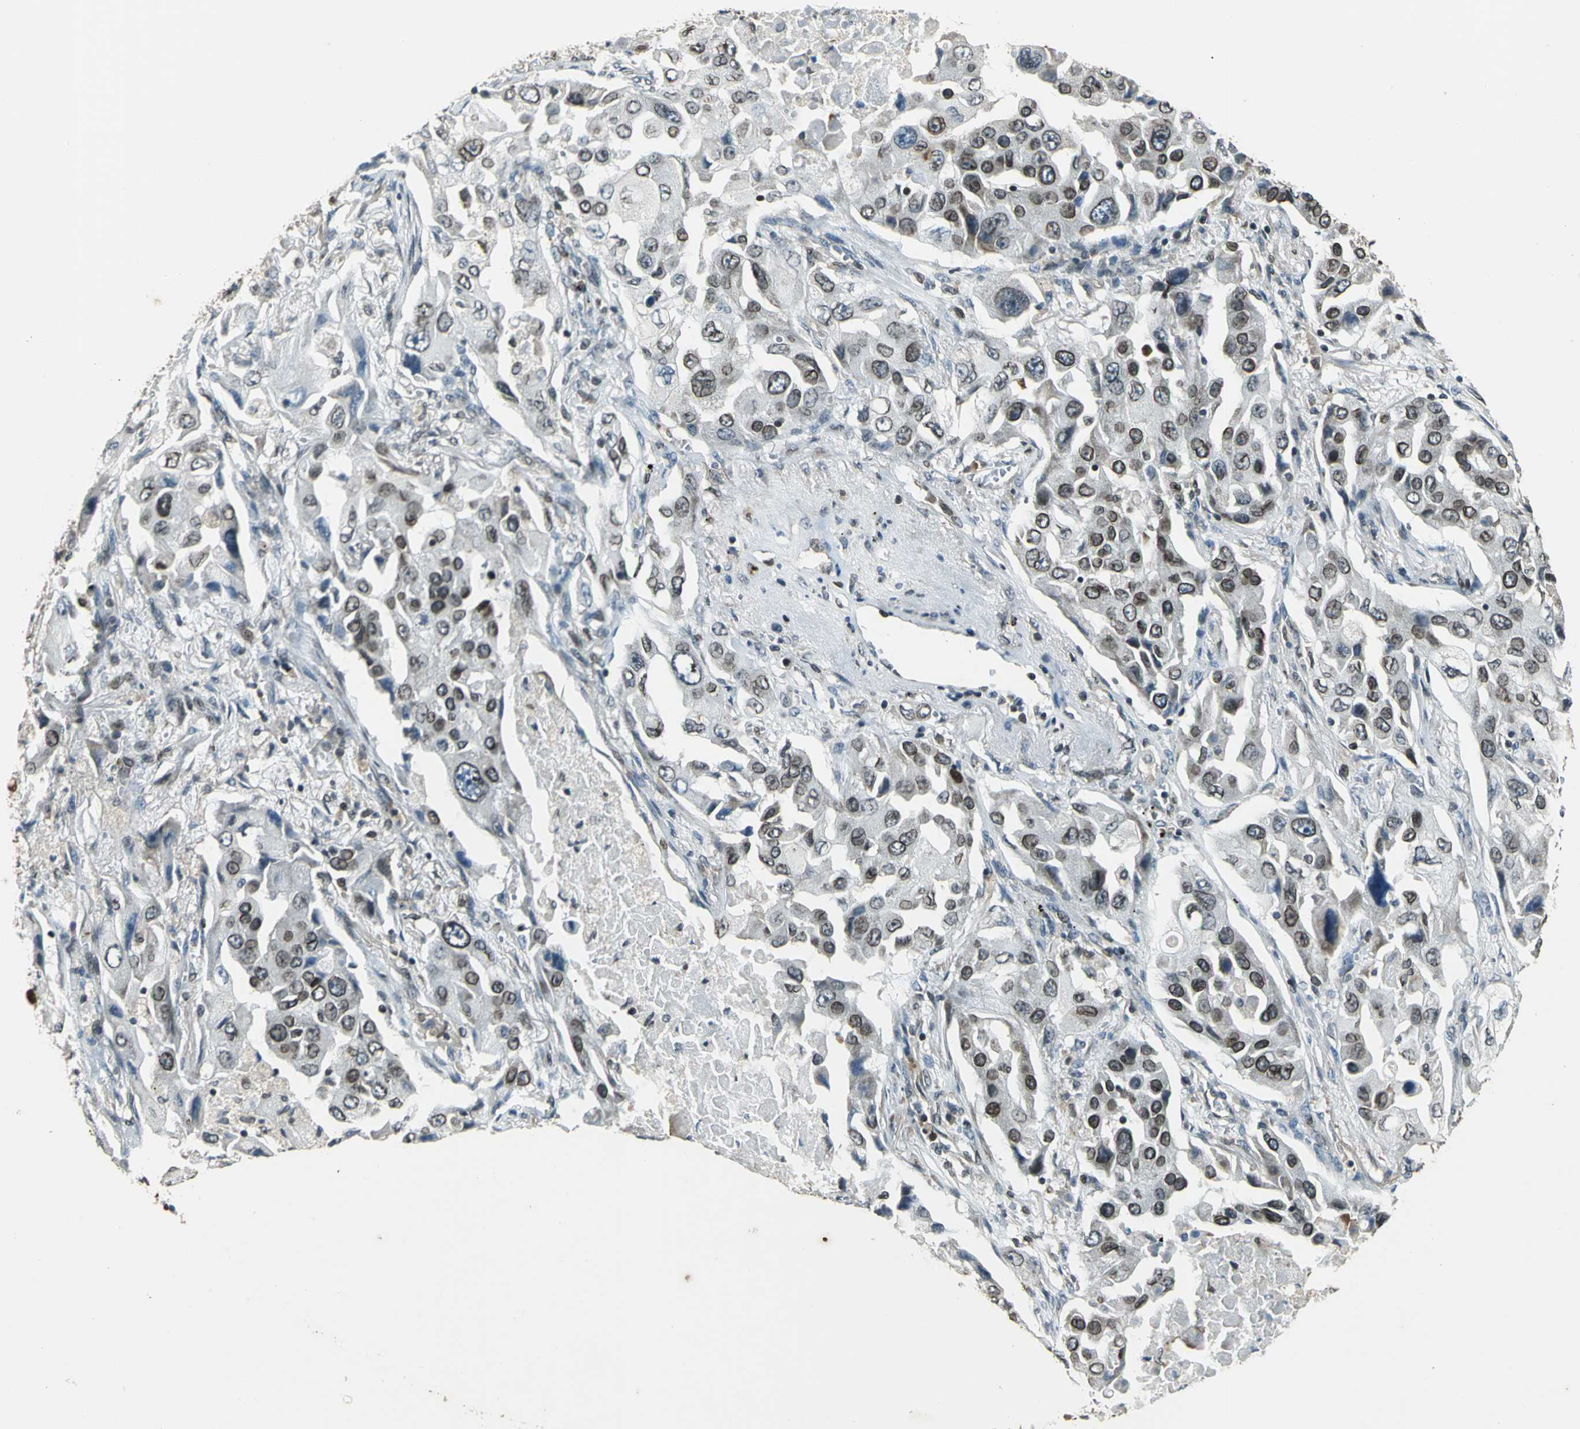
{"staining": {"intensity": "strong", "quantity": "25%-75%", "location": "cytoplasmic/membranous,nuclear"}, "tissue": "lung cancer", "cell_type": "Tumor cells", "image_type": "cancer", "snomed": [{"axis": "morphology", "description": "Adenocarcinoma, NOS"}, {"axis": "topography", "description": "Lung"}], "caption": "IHC staining of lung cancer (adenocarcinoma), which displays high levels of strong cytoplasmic/membranous and nuclear staining in about 25%-75% of tumor cells indicating strong cytoplasmic/membranous and nuclear protein staining. The staining was performed using DAB (3,3'-diaminobenzidine) (brown) for protein detection and nuclei were counterstained in hematoxylin (blue).", "gene": "BRIP1", "patient": {"sex": "female", "age": 65}}